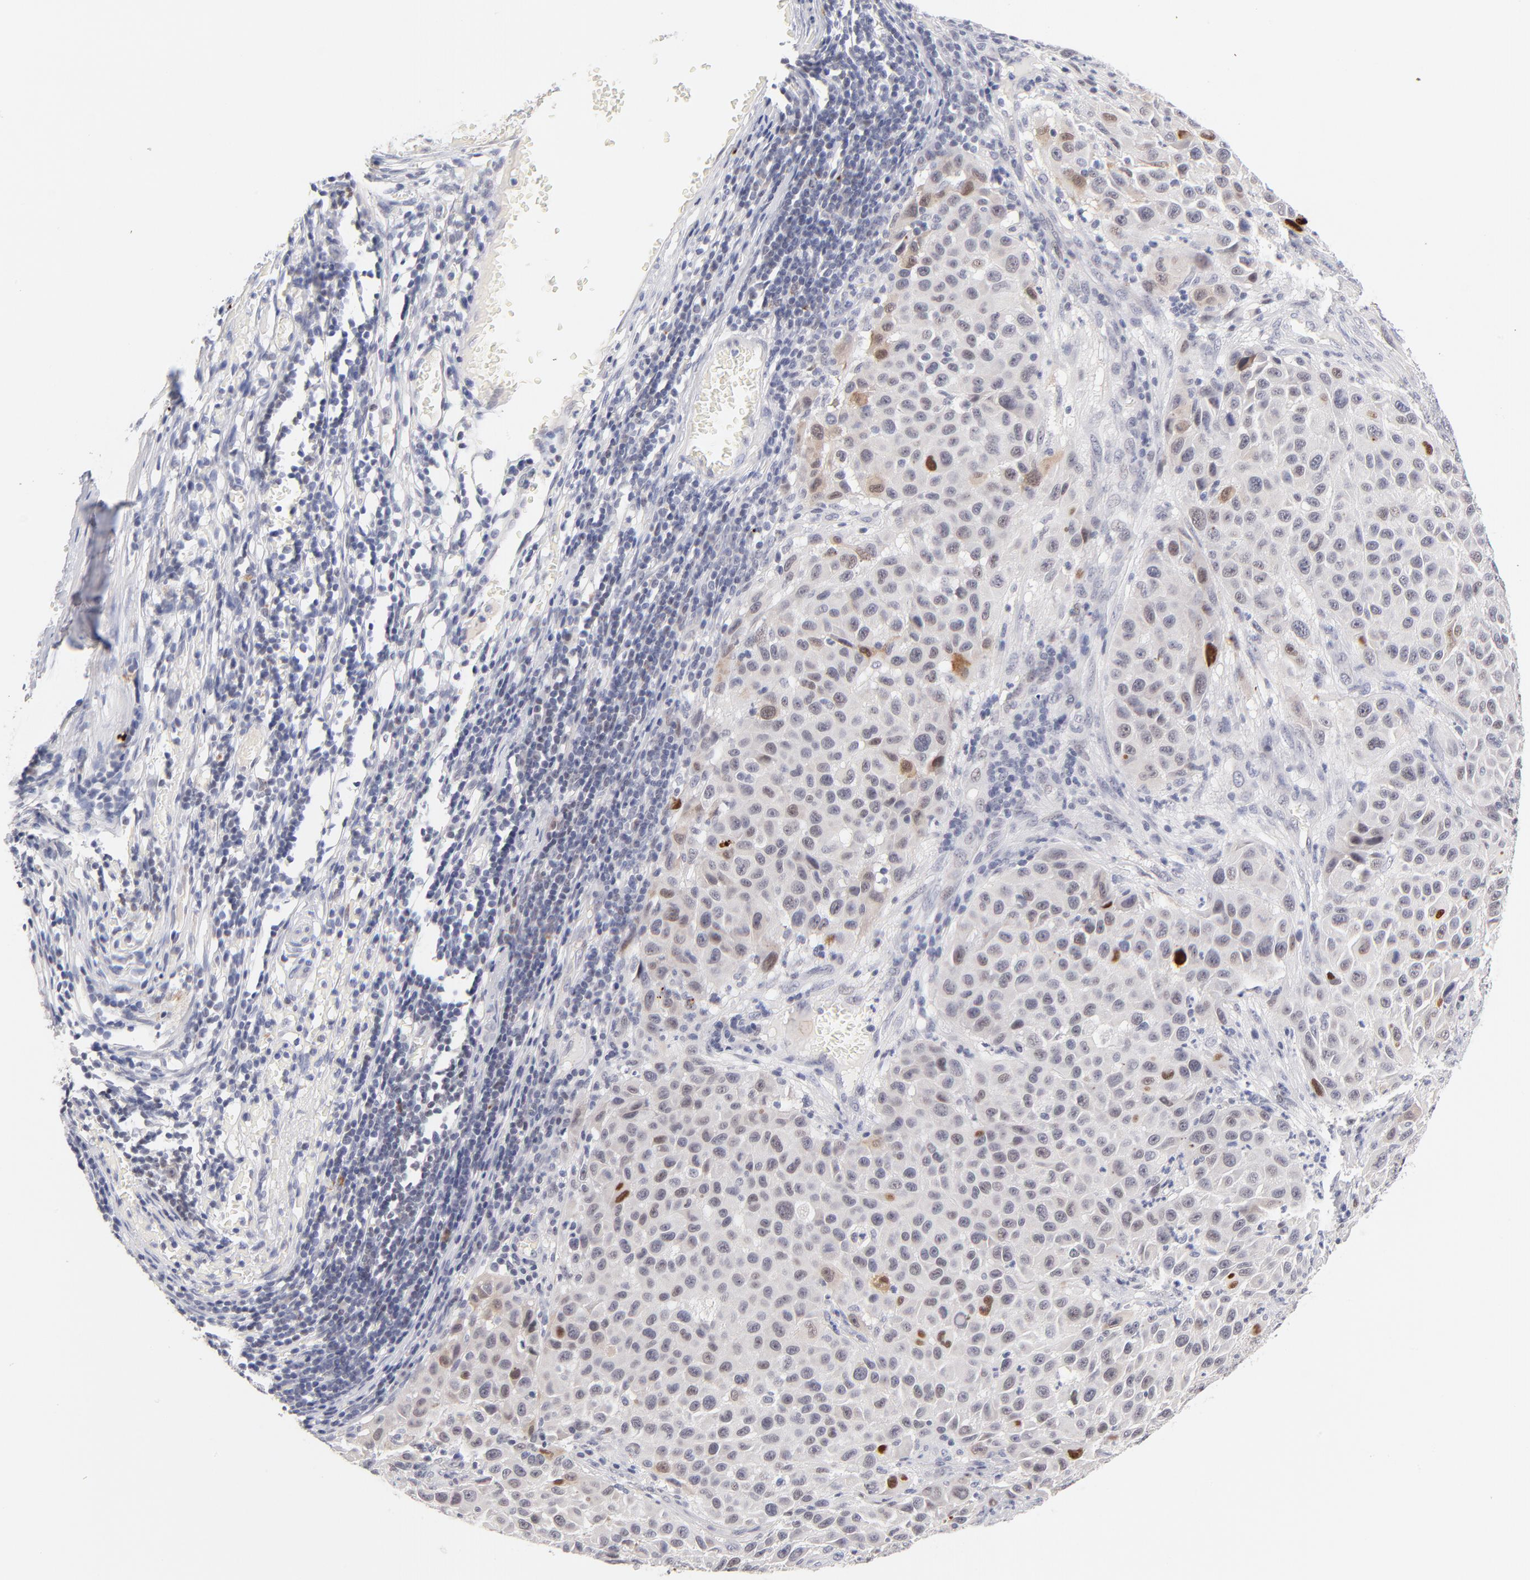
{"staining": {"intensity": "moderate", "quantity": "<25%", "location": "nuclear"}, "tissue": "melanoma", "cell_type": "Tumor cells", "image_type": "cancer", "snomed": [{"axis": "morphology", "description": "Malignant melanoma, Metastatic site"}, {"axis": "topography", "description": "Lymph node"}], "caption": "The histopathology image exhibits staining of melanoma, revealing moderate nuclear protein expression (brown color) within tumor cells.", "gene": "PARP1", "patient": {"sex": "male", "age": 61}}